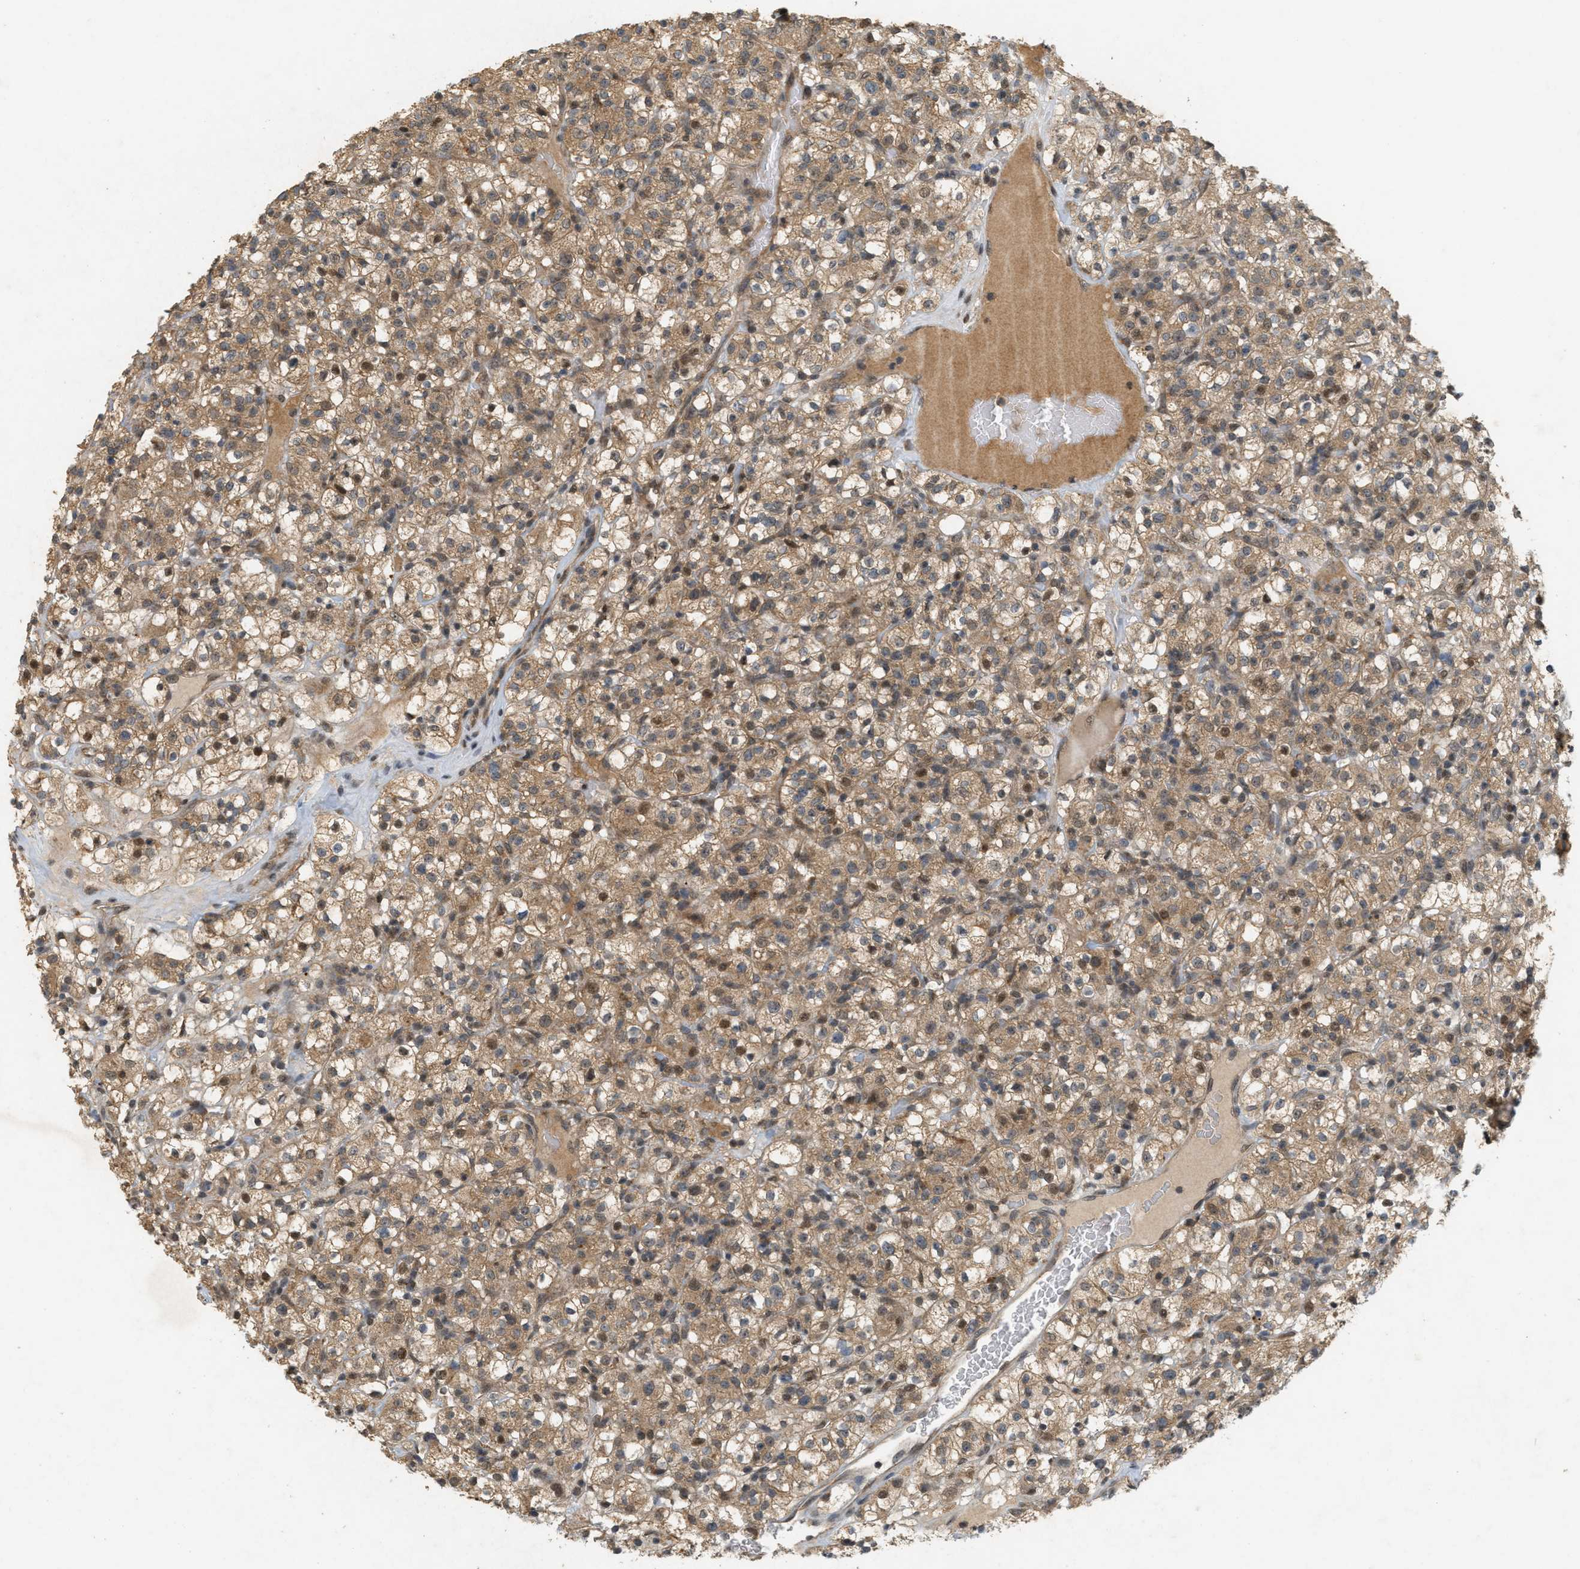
{"staining": {"intensity": "moderate", "quantity": ">75%", "location": "cytoplasmic/membranous,nuclear"}, "tissue": "renal cancer", "cell_type": "Tumor cells", "image_type": "cancer", "snomed": [{"axis": "morphology", "description": "Normal tissue, NOS"}, {"axis": "morphology", "description": "Adenocarcinoma, NOS"}, {"axis": "topography", "description": "Kidney"}], "caption": "DAB (3,3'-diaminobenzidine) immunohistochemical staining of renal cancer demonstrates moderate cytoplasmic/membranous and nuclear protein positivity in about >75% of tumor cells.", "gene": "PRKD1", "patient": {"sex": "female", "age": 72}}